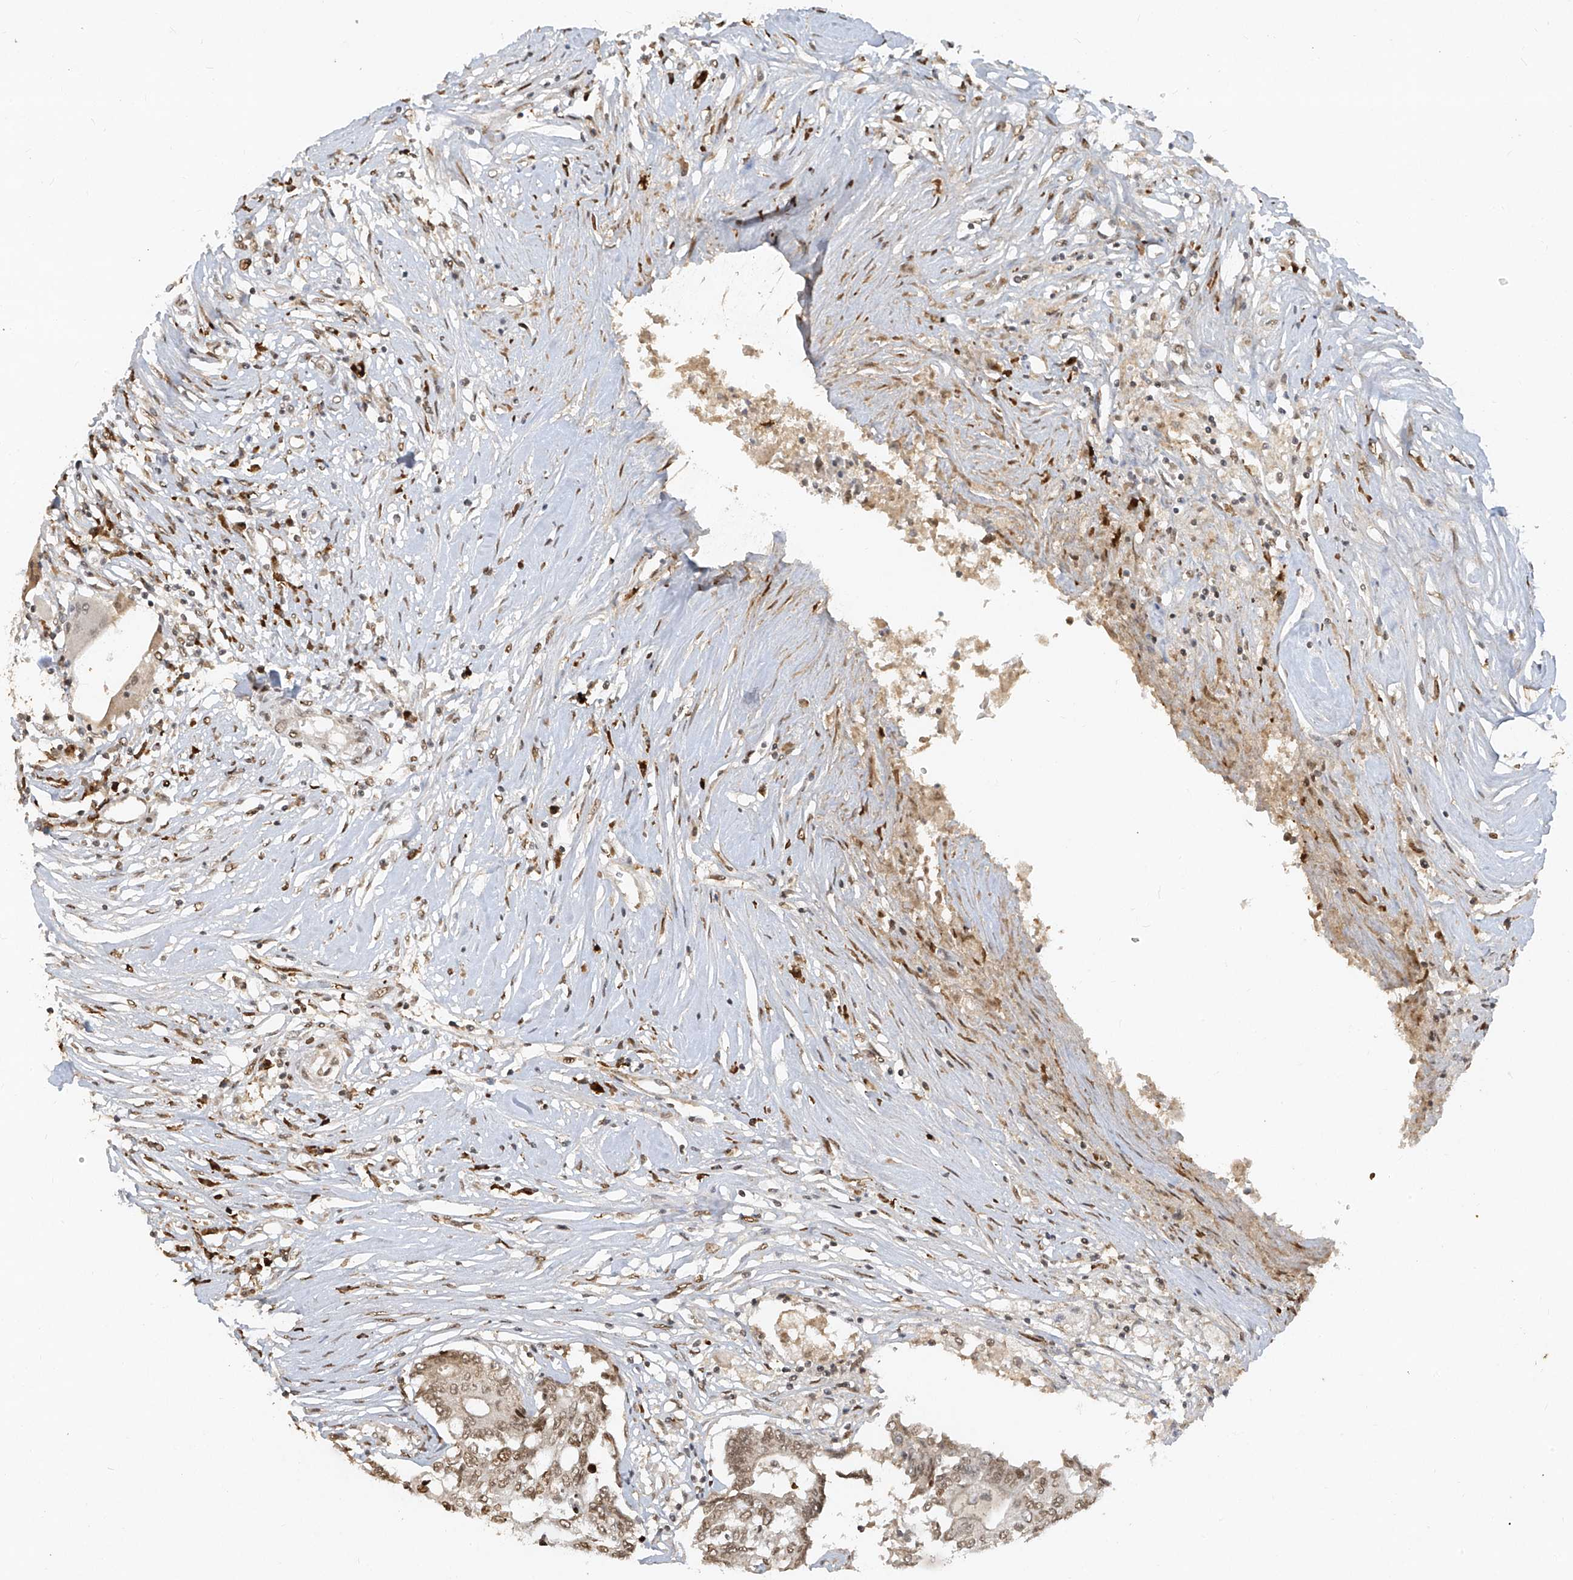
{"staining": {"intensity": "weak", "quantity": ">75%", "location": "nuclear"}, "tissue": "colorectal cancer", "cell_type": "Tumor cells", "image_type": "cancer", "snomed": [{"axis": "morphology", "description": "Adenocarcinoma, NOS"}, {"axis": "topography", "description": "Rectum"}], "caption": "Tumor cells exhibit low levels of weak nuclear staining in about >75% of cells in human colorectal cancer. Using DAB (3,3'-diaminobenzidine) (brown) and hematoxylin (blue) stains, captured at high magnification using brightfield microscopy.", "gene": "ATRIP", "patient": {"sex": "male", "age": 63}}